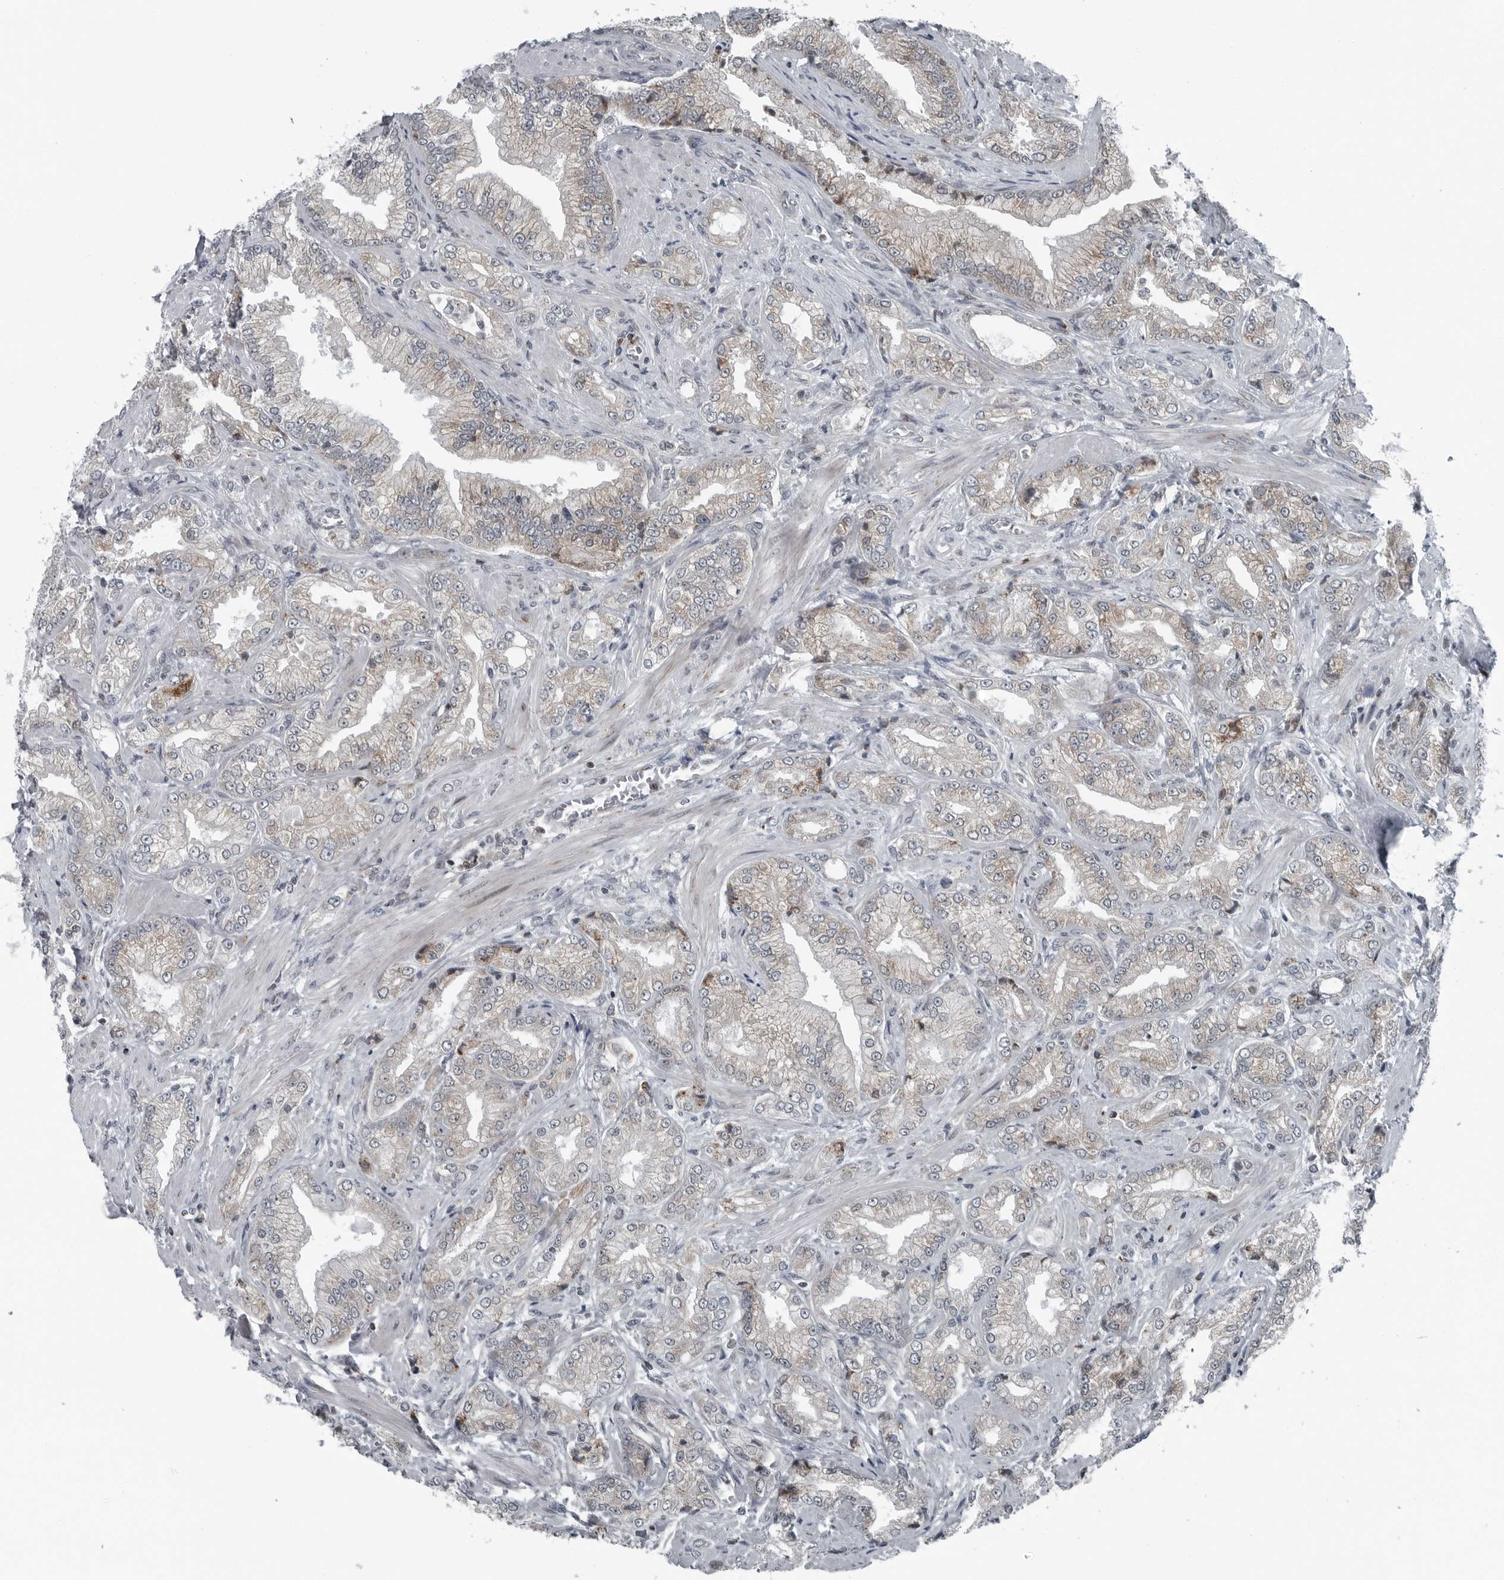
{"staining": {"intensity": "negative", "quantity": "none", "location": "none"}, "tissue": "prostate cancer", "cell_type": "Tumor cells", "image_type": "cancer", "snomed": [{"axis": "morphology", "description": "Adenocarcinoma, Low grade"}, {"axis": "topography", "description": "Prostate"}], "caption": "This micrograph is of prostate cancer stained with immunohistochemistry (IHC) to label a protein in brown with the nuclei are counter-stained blue. There is no staining in tumor cells.", "gene": "GAK", "patient": {"sex": "male", "age": 62}}